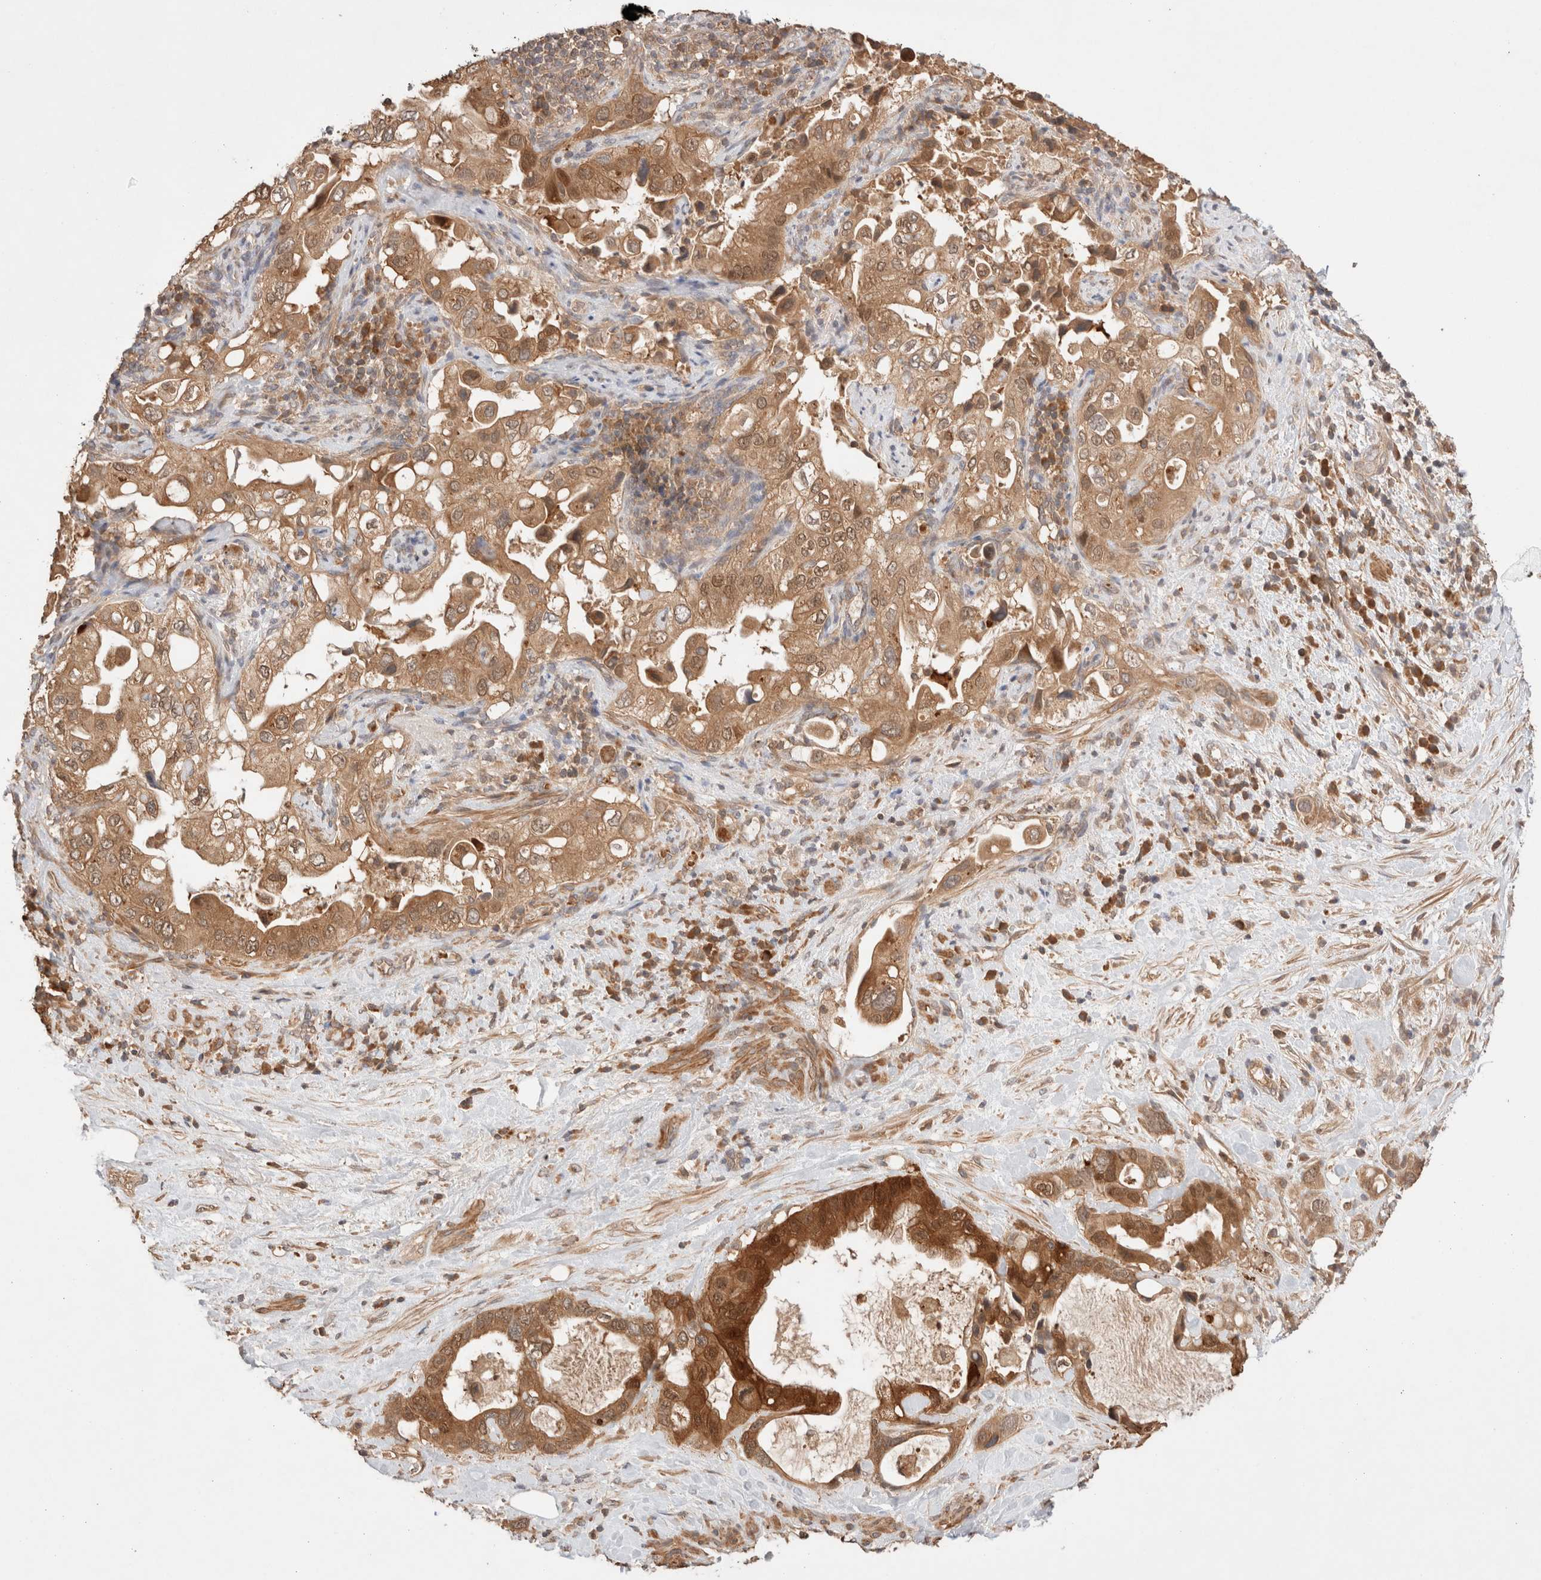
{"staining": {"intensity": "moderate", "quantity": ">75%", "location": "cytoplasmic/membranous,nuclear"}, "tissue": "pancreatic cancer", "cell_type": "Tumor cells", "image_type": "cancer", "snomed": [{"axis": "morphology", "description": "Inflammation, NOS"}, {"axis": "morphology", "description": "Adenocarcinoma, NOS"}, {"axis": "topography", "description": "Pancreas"}], "caption": "Pancreatic cancer (adenocarcinoma) tissue reveals moderate cytoplasmic/membranous and nuclear expression in about >75% of tumor cells", "gene": "CARNMT1", "patient": {"sex": "female", "age": 56}}